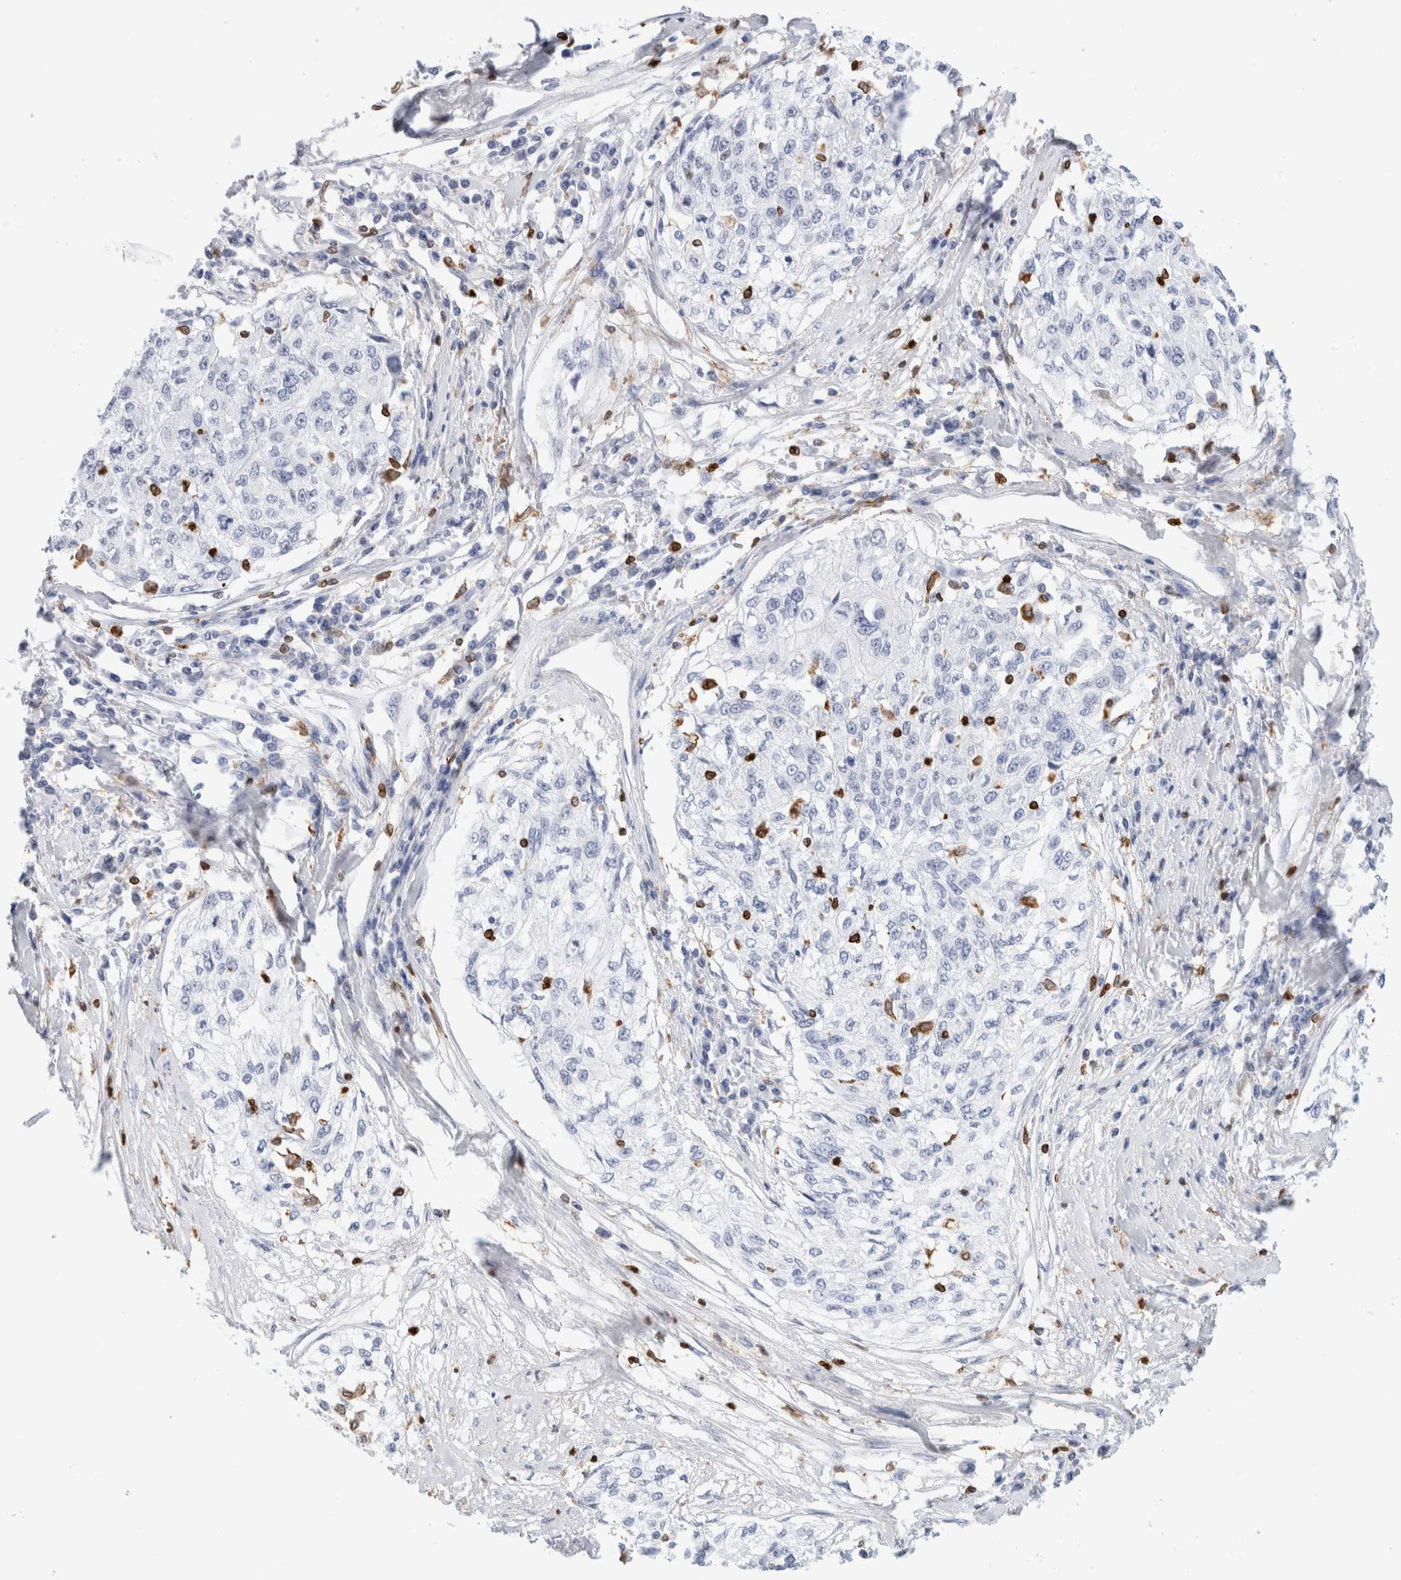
{"staining": {"intensity": "negative", "quantity": "none", "location": "none"}, "tissue": "cervical cancer", "cell_type": "Tumor cells", "image_type": "cancer", "snomed": [{"axis": "morphology", "description": "Squamous cell carcinoma, NOS"}, {"axis": "topography", "description": "Cervix"}], "caption": "Cervical cancer (squamous cell carcinoma) stained for a protein using immunohistochemistry demonstrates no expression tumor cells.", "gene": "ALOX5AP", "patient": {"sex": "female", "age": 57}}